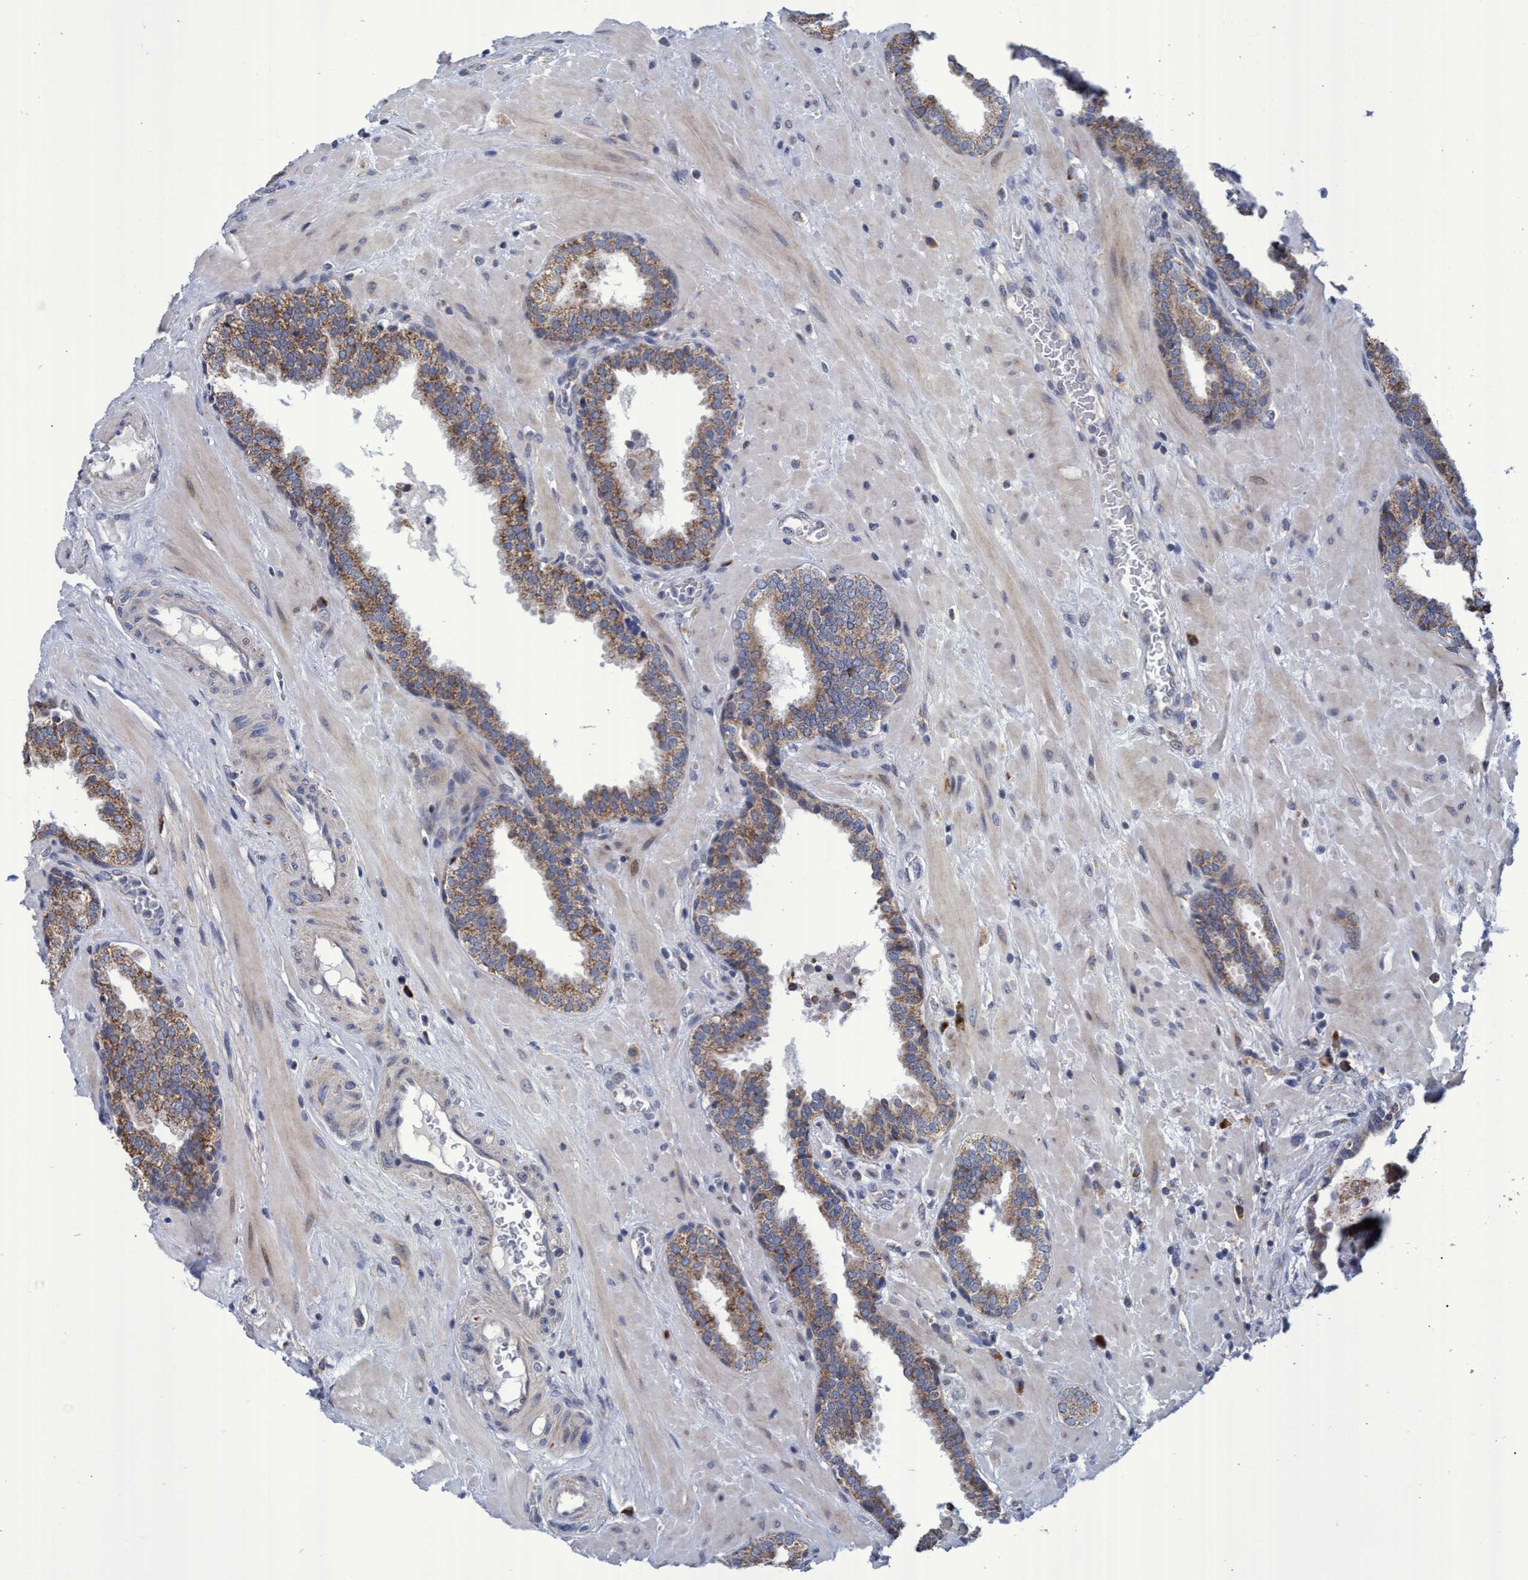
{"staining": {"intensity": "moderate", "quantity": ">75%", "location": "cytoplasmic/membranous"}, "tissue": "prostate", "cell_type": "Glandular cells", "image_type": "normal", "snomed": [{"axis": "morphology", "description": "Normal tissue, NOS"}, {"axis": "topography", "description": "Prostate"}], "caption": "This photomicrograph demonstrates immunohistochemistry (IHC) staining of benign human prostate, with medium moderate cytoplasmic/membranous positivity in about >75% of glandular cells.", "gene": "NAT16", "patient": {"sex": "male", "age": 51}}